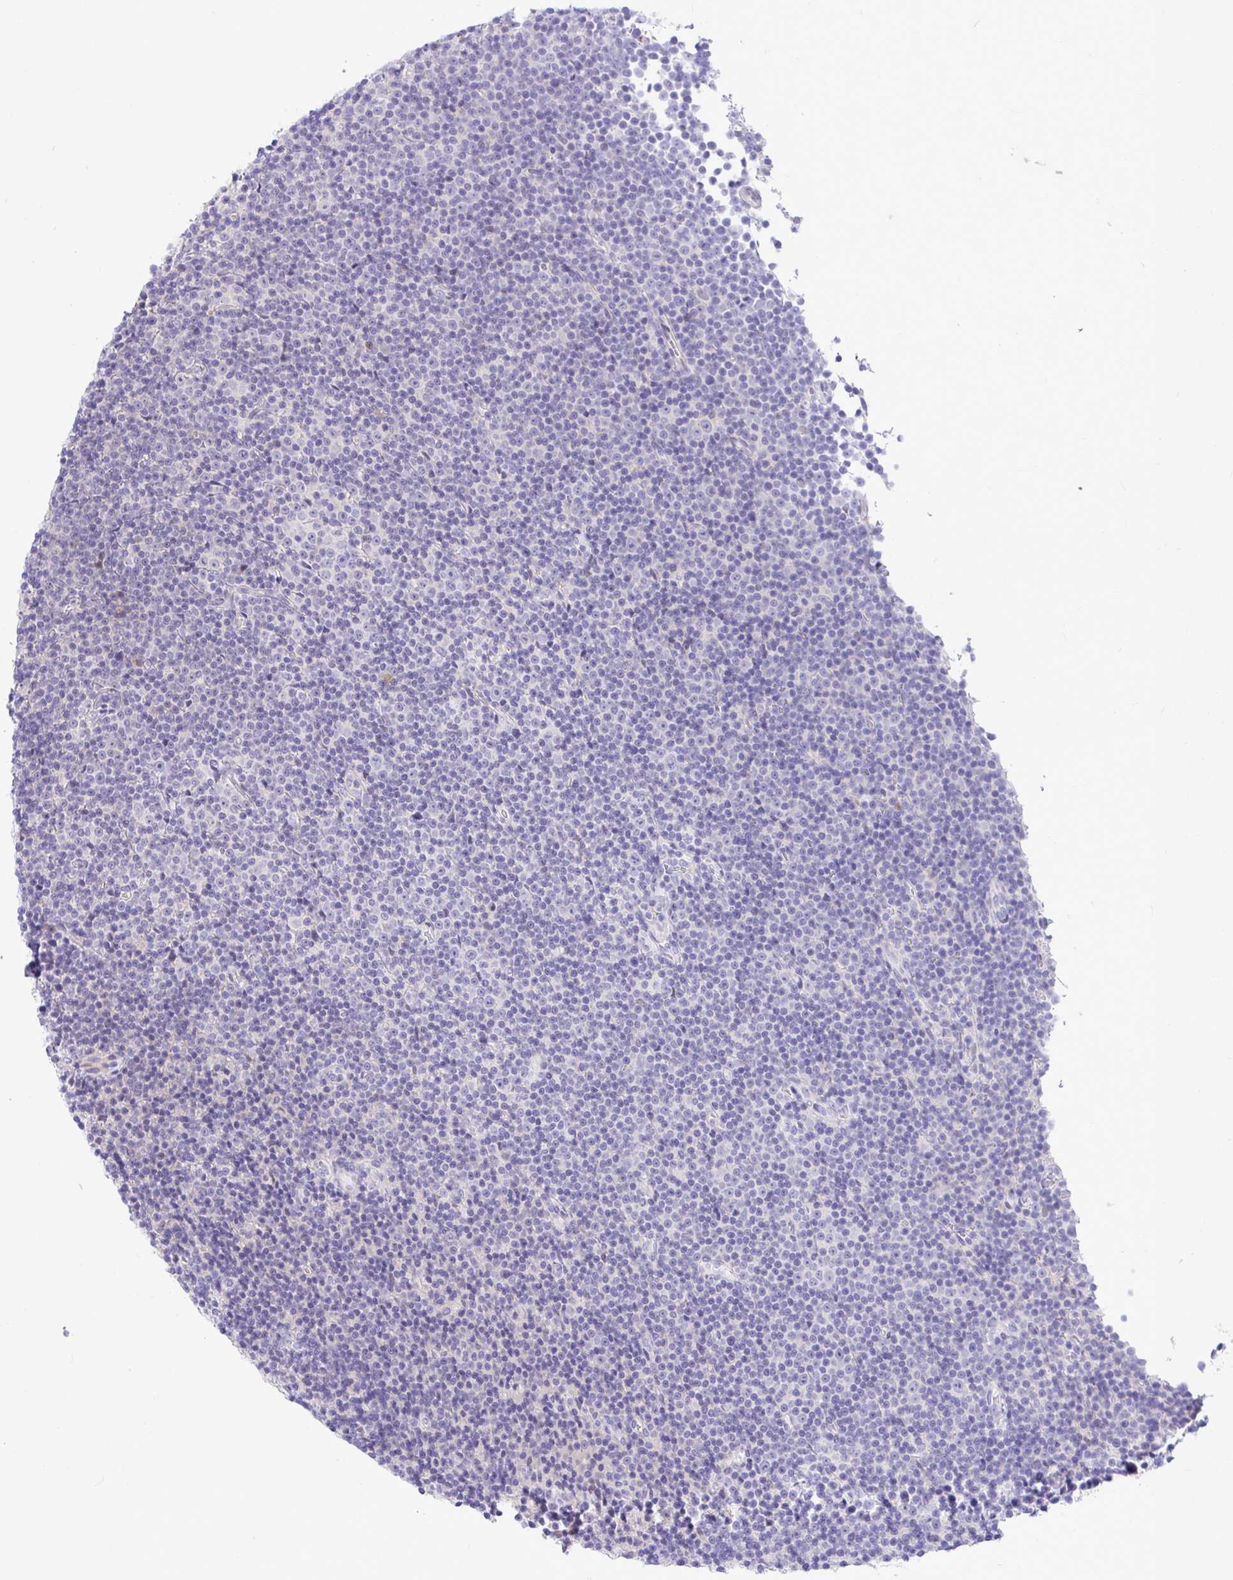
{"staining": {"intensity": "negative", "quantity": "none", "location": "none"}, "tissue": "lymphoma", "cell_type": "Tumor cells", "image_type": "cancer", "snomed": [{"axis": "morphology", "description": "Malignant lymphoma, non-Hodgkin's type, Low grade"}, {"axis": "topography", "description": "Lymph node"}], "caption": "Tumor cells show no significant protein expression in lymphoma. The staining was performed using DAB (3,3'-diaminobenzidine) to visualize the protein expression in brown, while the nuclei were stained in blue with hematoxylin (Magnification: 20x).", "gene": "ZNF485", "patient": {"sex": "female", "age": 67}}